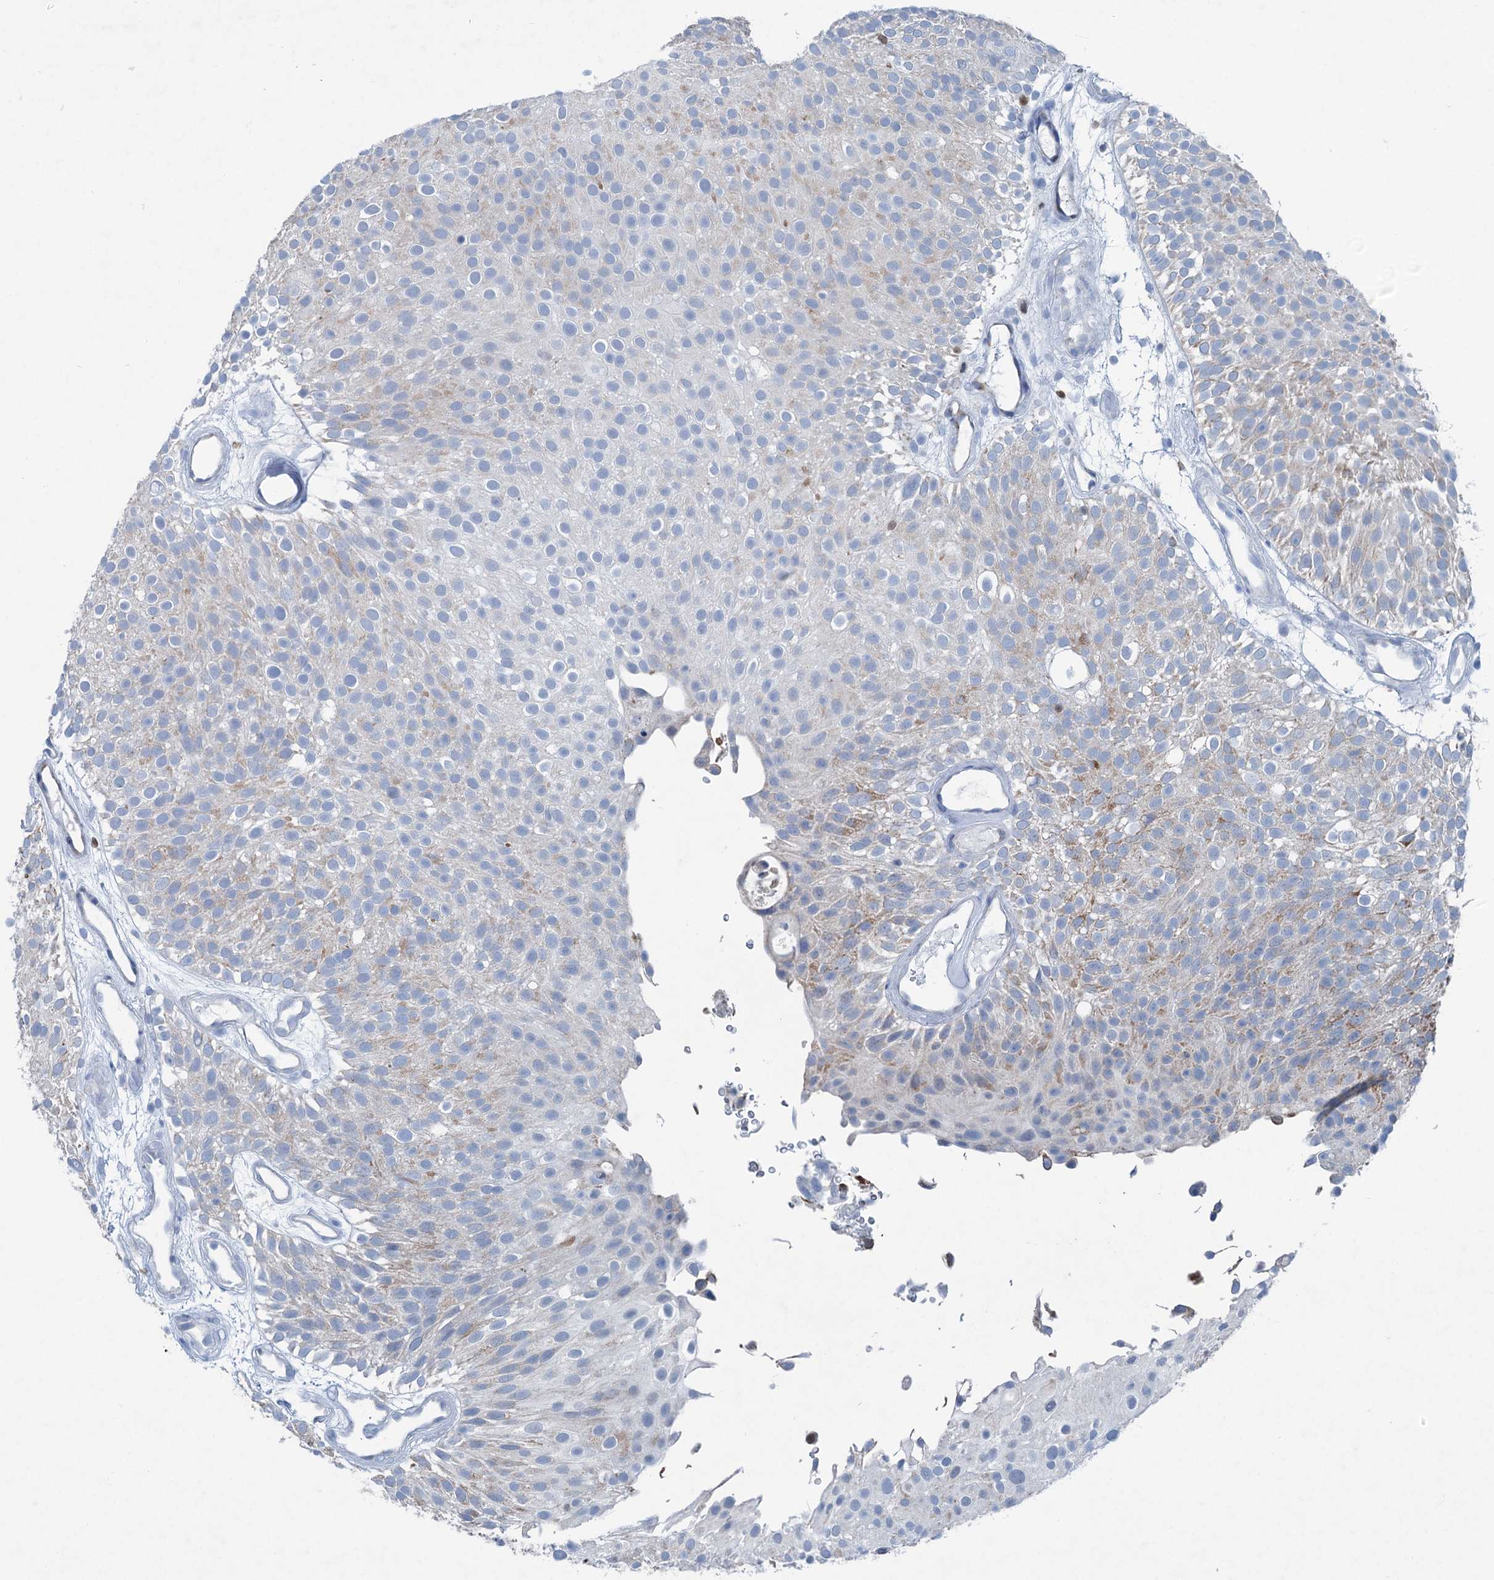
{"staining": {"intensity": "weak", "quantity": "<25%", "location": "cytoplasmic/membranous"}, "tissue": "urothelial cancer", "cell_type": "Tumor cells", "image_type": "cancer", "snomed": [{"axis": "morphology", "description": "Urothelial carcinoma, Low grade"}, {"axis": "topography", "description": "Urinary bladder"}], "caption": "This is a histopathology image of immunohistochemistry staining of urothelial carcinoma (low-grade), which shows no staining in tumor cells.", "gene": "ELP4", "patient": {"sex": "male", "age": 78}}